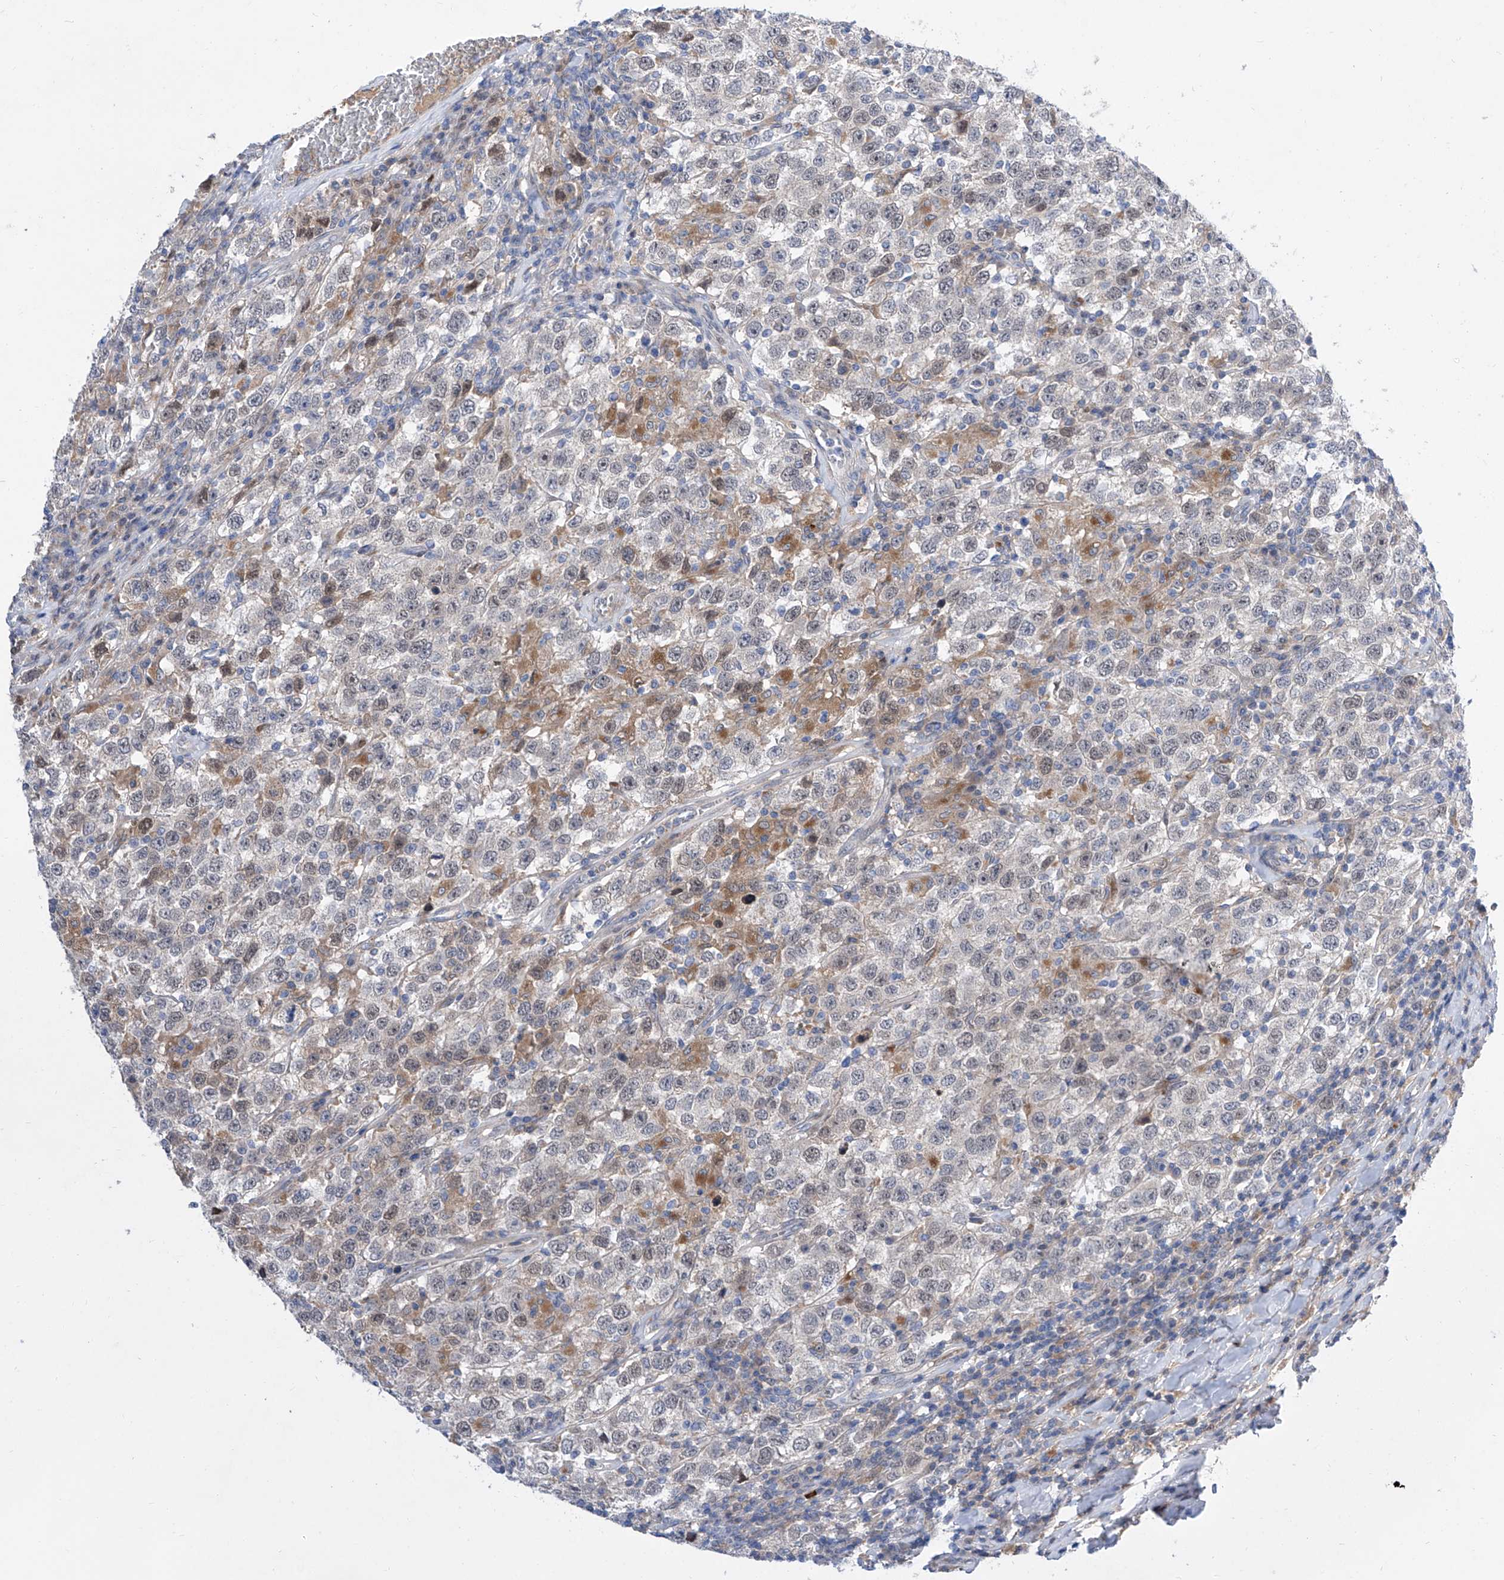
{"staining": {"intensity": "moderate", "quantity": "<25%", "location": "cytoplasmic/membranous"}, "tissue": "testis cancer", "cell_type": "Tumor cells", "image_type": "cancer", "snomed": [{"axis": "morphology", "description": "Seminoma, NOS"}, {"axis": "topography", "description": "Testis"}], "caption": "Moderate cytoplasmic/membranous positivity for a protein is present in about <25% of tumor cells of testis seminoma using immunohistochemistry.", "gene": "SRBD1", "patient": {"sex": "male", "age": 41}}